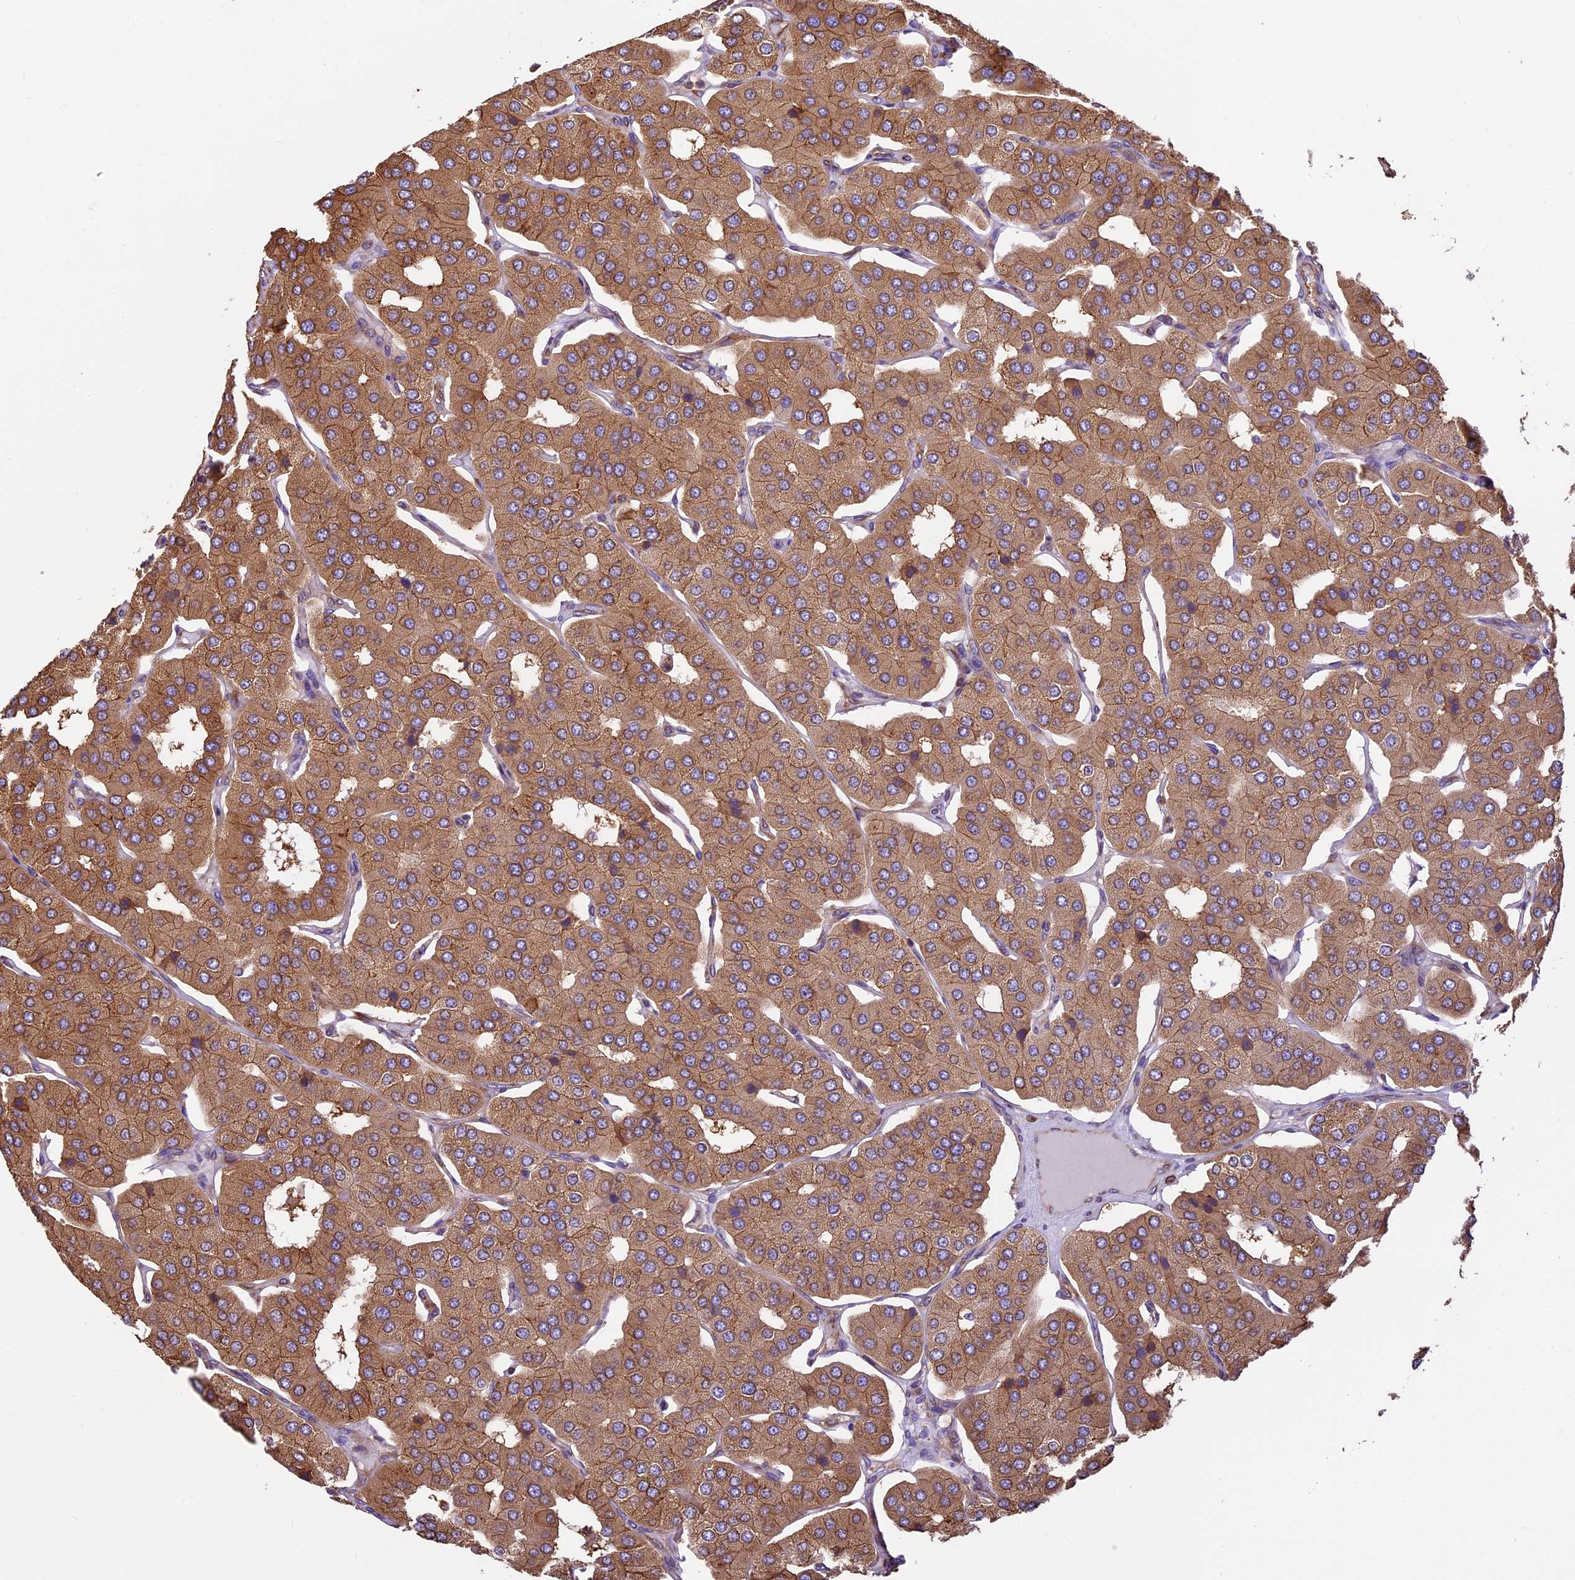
{"staining": {"intensity": "moderate", "quantity": ">75%", "location": "cytoplasmic/membranous"}, "tissue": "parathyroid gland", "cell_type": "Glandular cells", "image_type": "normal", "snomed": [{"axis": "morphology", "description": "Normal tissue, NOS"}, {"axis": "morphology", "description": "Adenoma, NOS"}, {"axis": "topography", "description": "Parathyroid gland"}], "caption": "Immunohistochemical staining of normal parathyroid gland reveals medium levels of moderate cytoplasmic/membranous positivity in about >75% of glandular cells. (DAB (3,3'-diaminobenzidine) IHC, brown staining for protein, blue staining for nuclei).", "gene": "KARS1", "patient": {"sex": "female", "age": 86}}